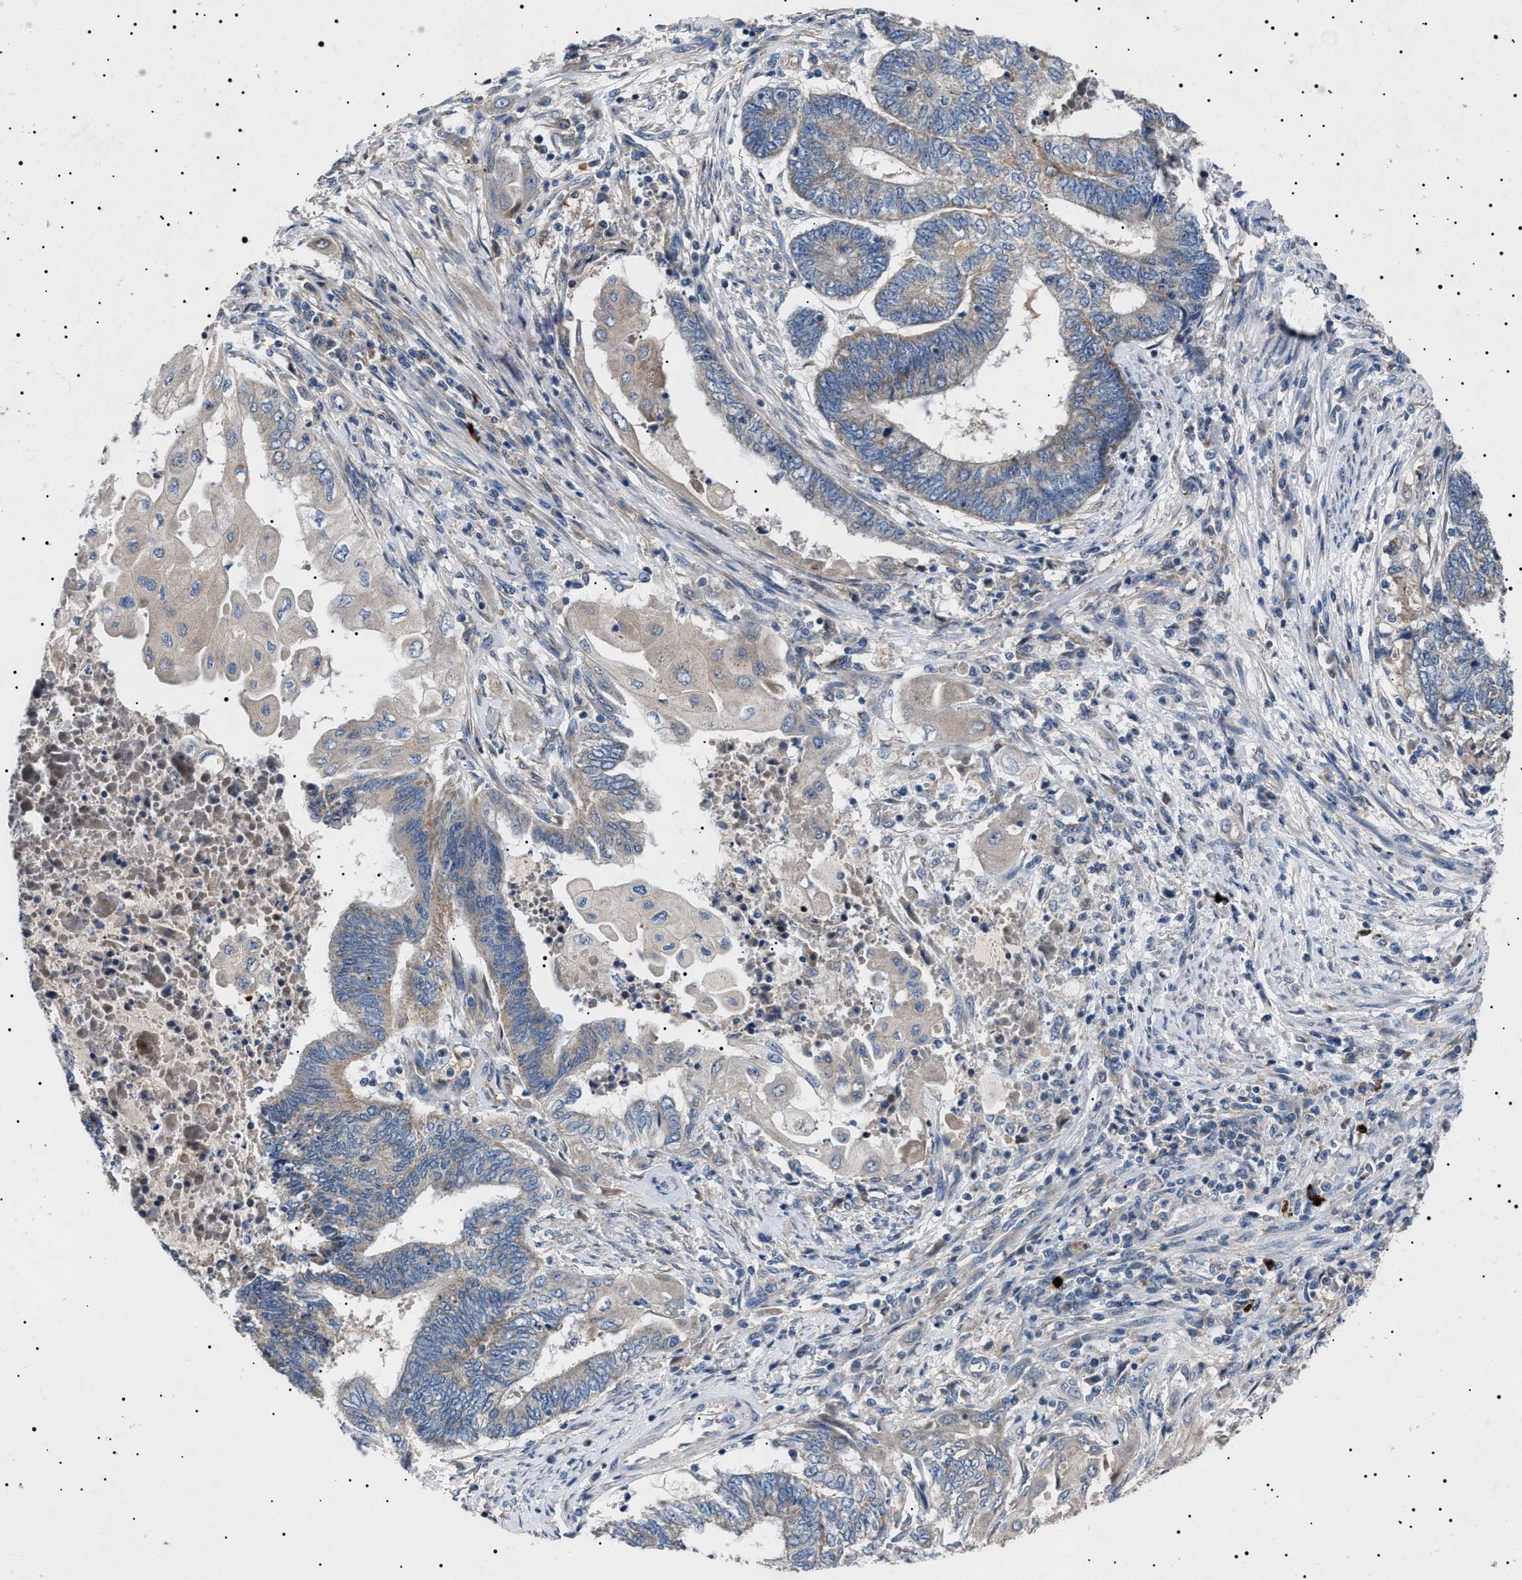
{"staining": {"intensity": "weak", "quantity": "<25%", "location": "cytoplasmic/membranous"}, "tissue": "endometrial cancer", "cell_type": "Tumor cells", "image_type": "cancer", "snomed": [{"axis": "morphology", "description": "Adenocarcinoma, NOS"}, {"axis": "topography", "description": "Uterus"}, {"axis": "topography", "description": "Endometrium"}], "caption": "Image shows no significant protein staining in tumor cells of endometrial cancer (adenocarcinoma).", "gene": "PTRH1", "patient": {"sex": "female", "age": 70}}